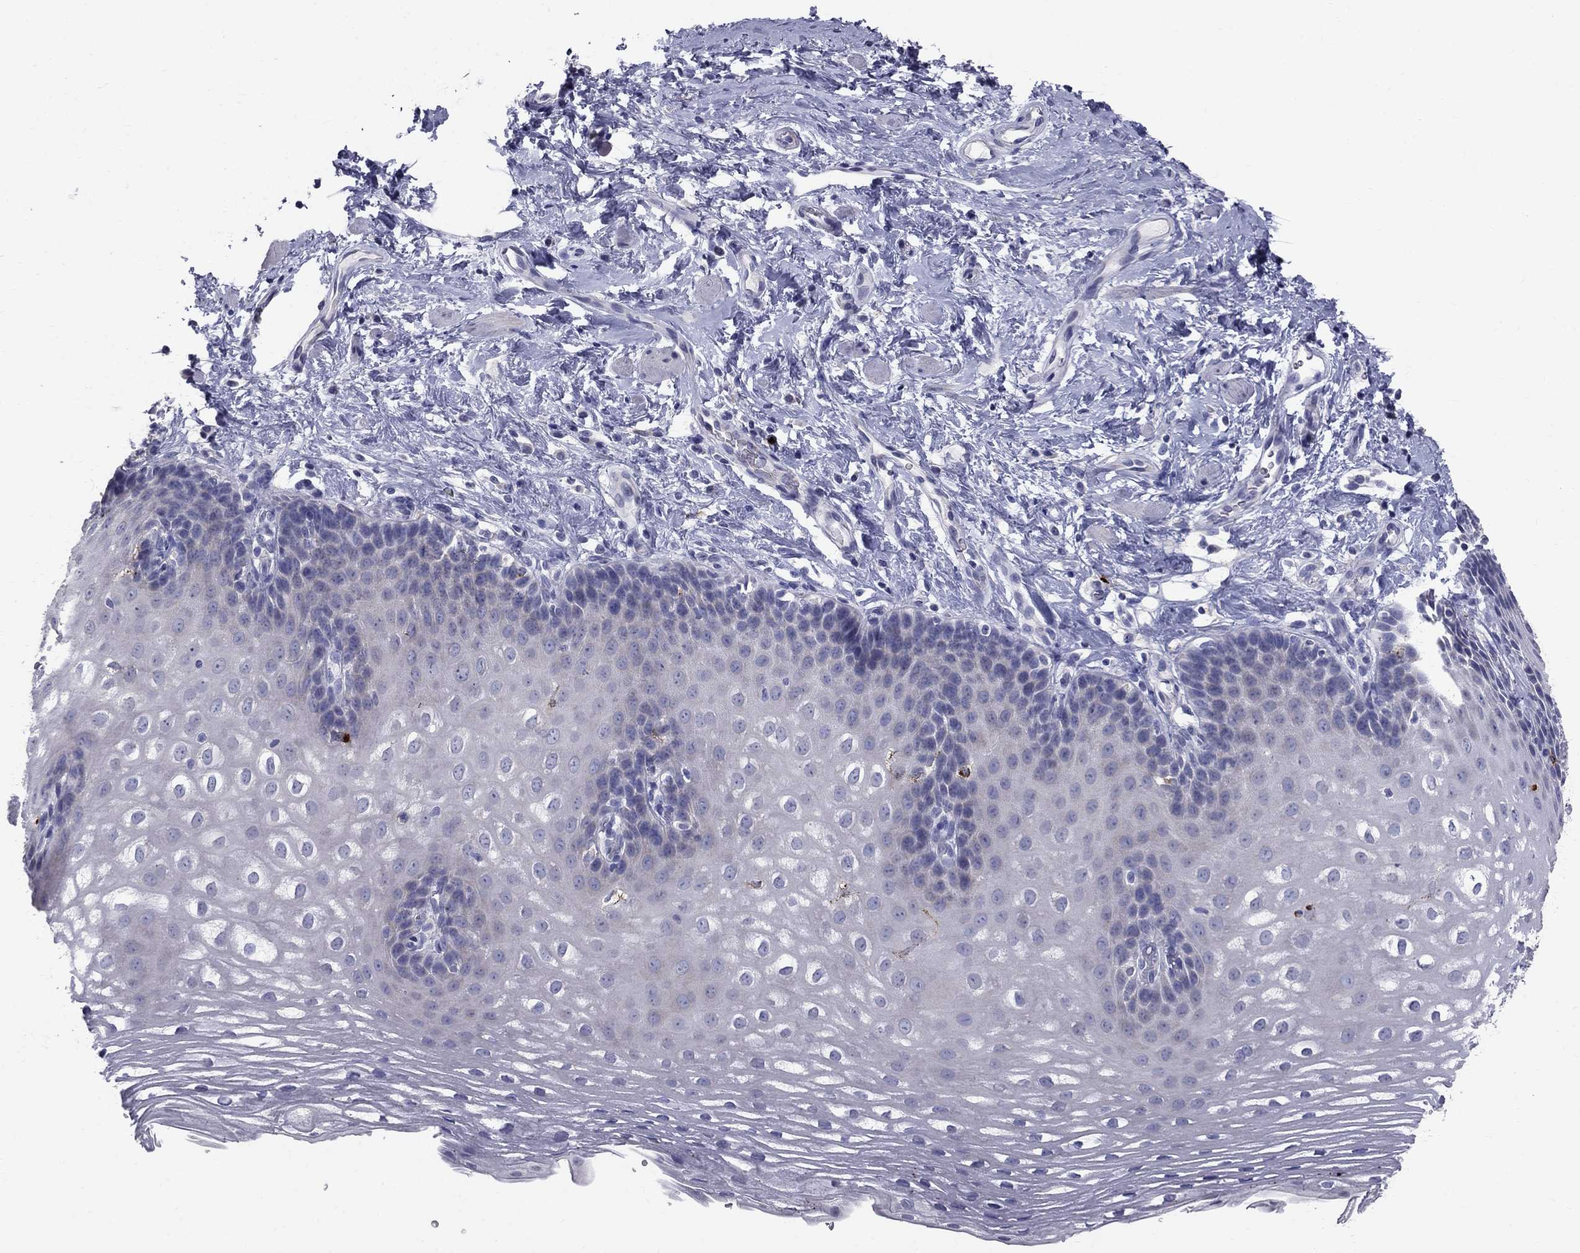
{"staining": {"intensity": "negative", "quantity": "none", "location": "none"}, "tissue": "esophagus", "cell_type": "Squamous epithelial cells", "image_type": "normal", "snomed": [{"axis": "morphology", "description": "Normal tissue, NOS"}, {"axis": "topography", "description": "Esophagus"}], "caption": "IHC photomicrograph of unremarkable human esophagus stained for a protein (brown), which reveals no expression in squamous epithelial cells.", "gene": "TP53TG5", "patient": {"sex": "male", "age": 64}}